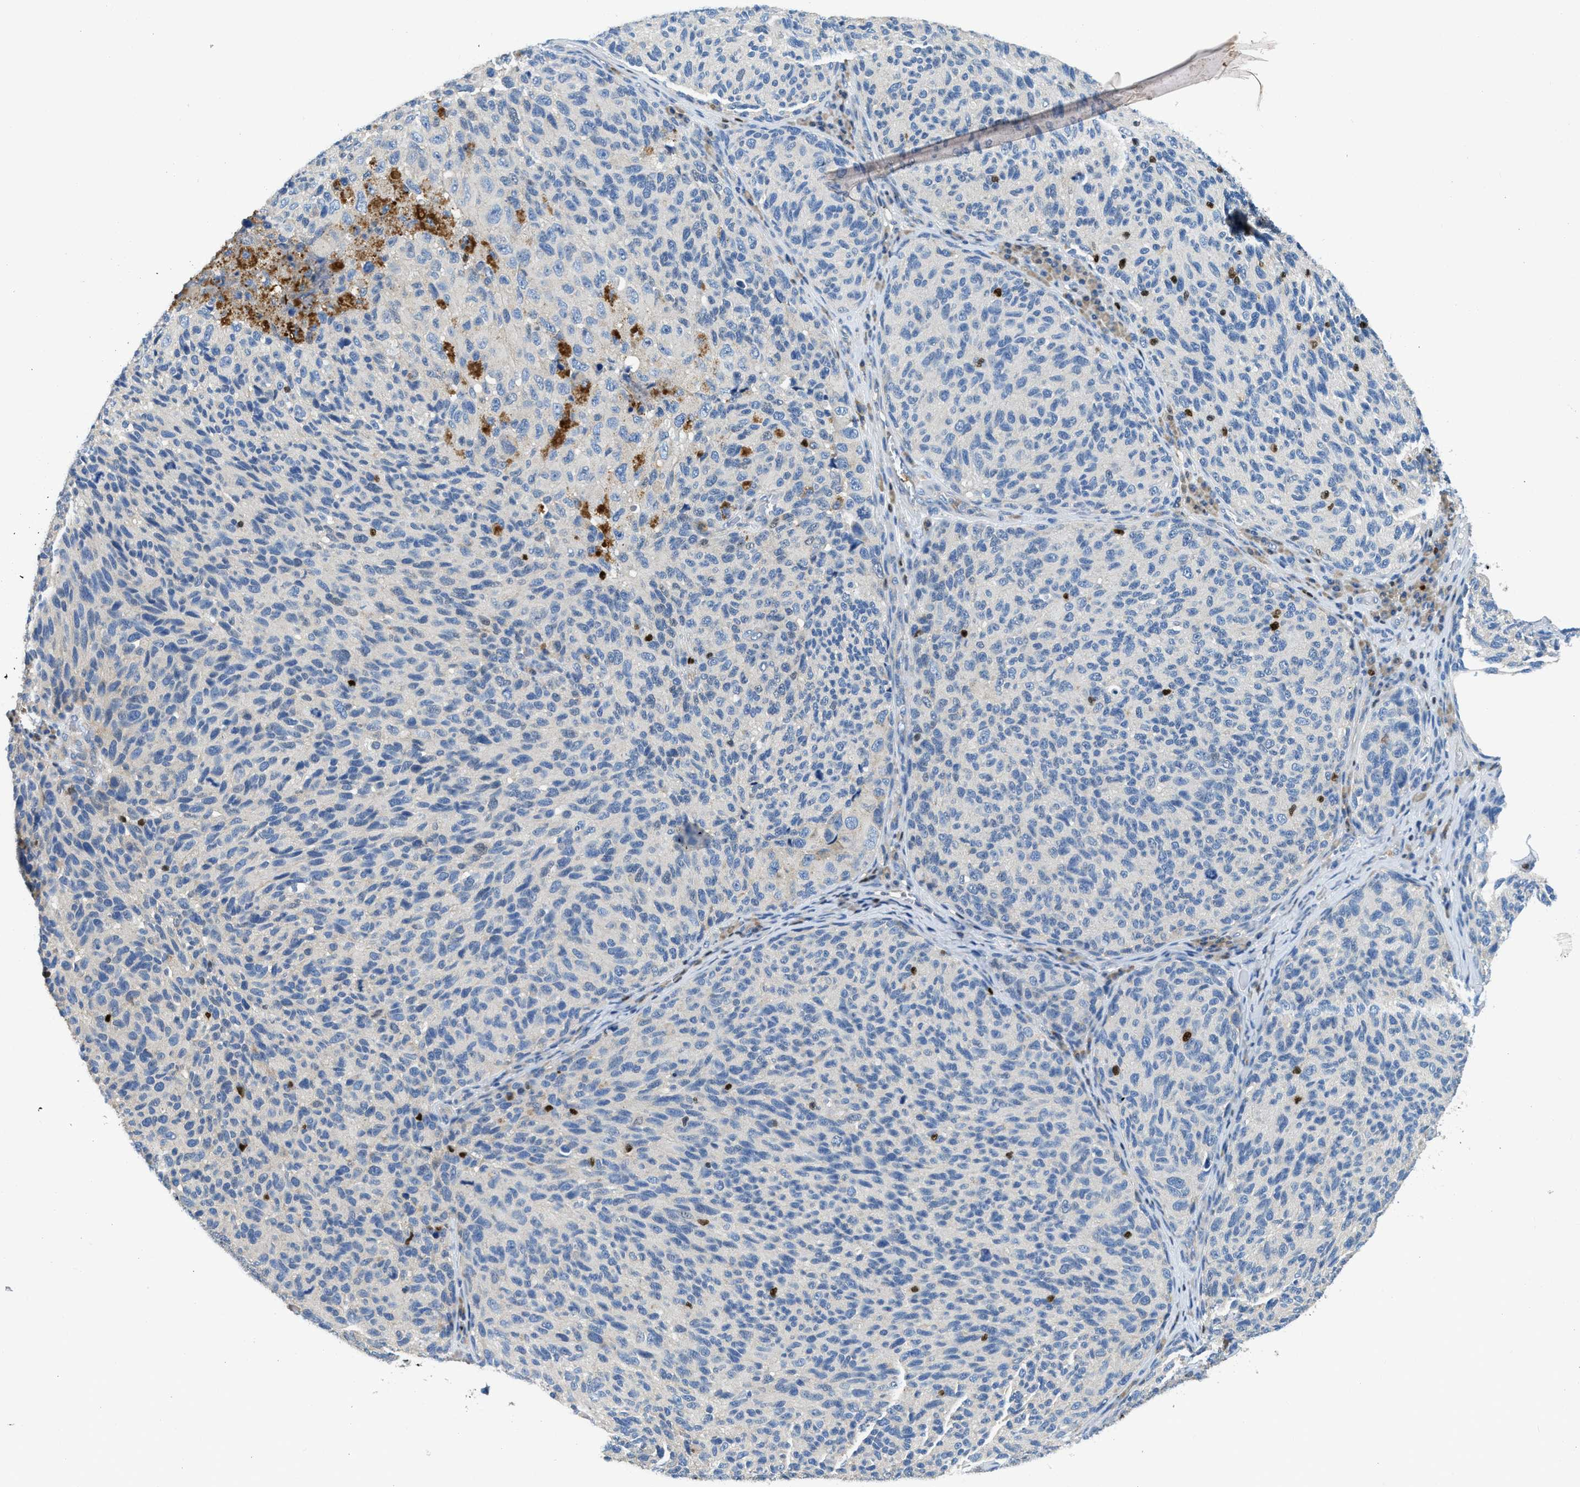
{"staining": {"intensity": "negative", "quantity": "none", "location": "none"}, "tissue": "melanoma", "cell_type": "Tumor cells", "image_type": "cancer", "snomed": [{"axis": "morphology", "description": "Malignant melanoma, NOS"}, {"axis": "topography", "description": "Skin"}], "caption": "Immunohistochemistry histopathology image of melanoma stained for a protein (brown), which shows no staining in tumor cells. Nuclei are stained in blue.", "gene": "TOX", "patient": {"sex": "female", "age": 73}}